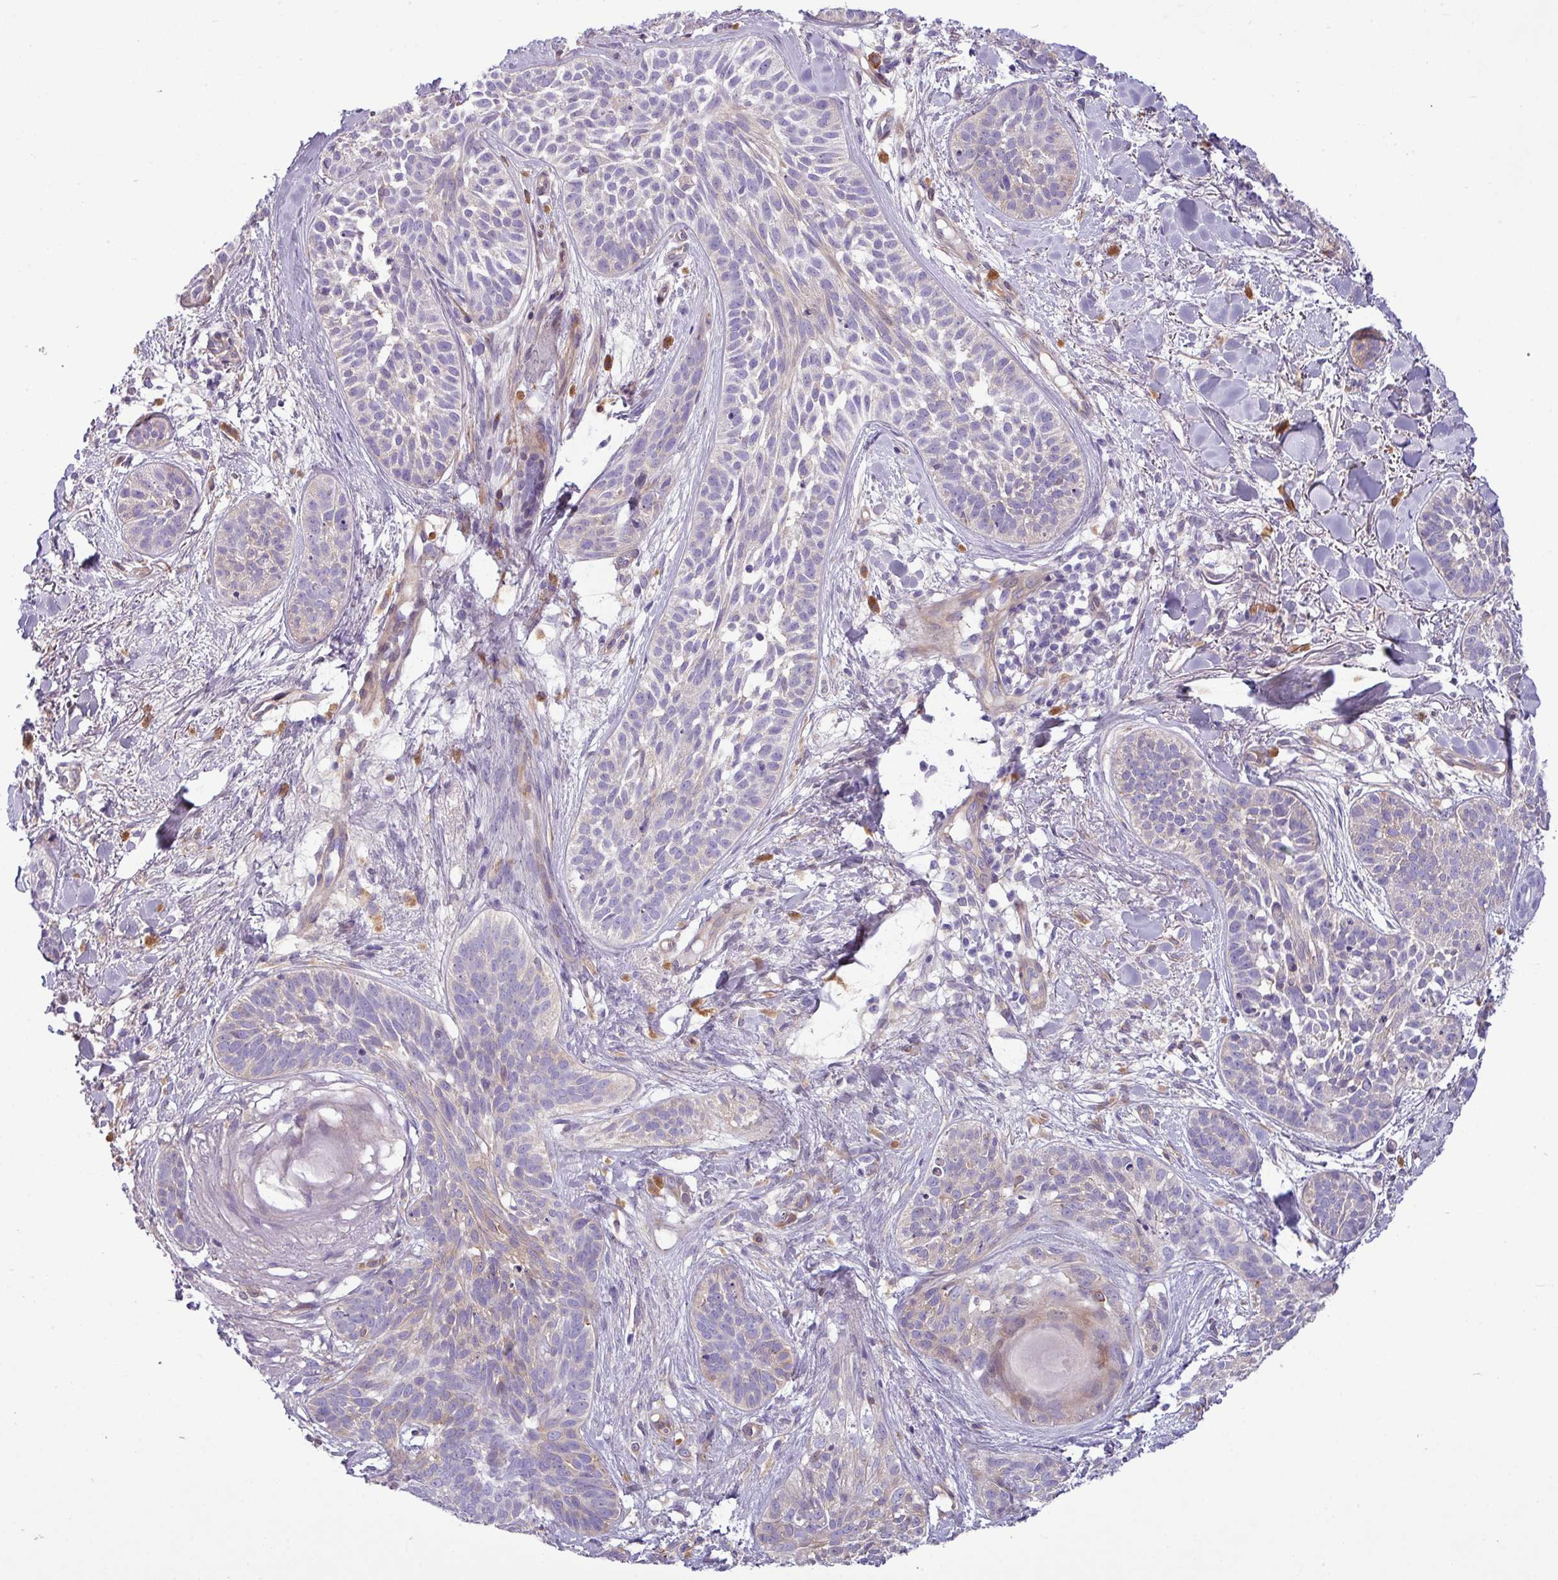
{"staining": {"intensity": "negative", "quantity": "none", "location": "none"}, "tissue": "skin cancer", "cell_type": "Tumor cells", "image_type": "cancer", "snomed": [{"axis": "morphology", "description": "Basal cell carcinoma"}, {"axis": "topography", "description": "Skin"}], "caption": "The IHC micrograph has no significant staining in tumor cells of basal cell carcinoma (skin) tissue.", "gene": "KIRREL3", "patient": {"sex": "male", "age": 52}}